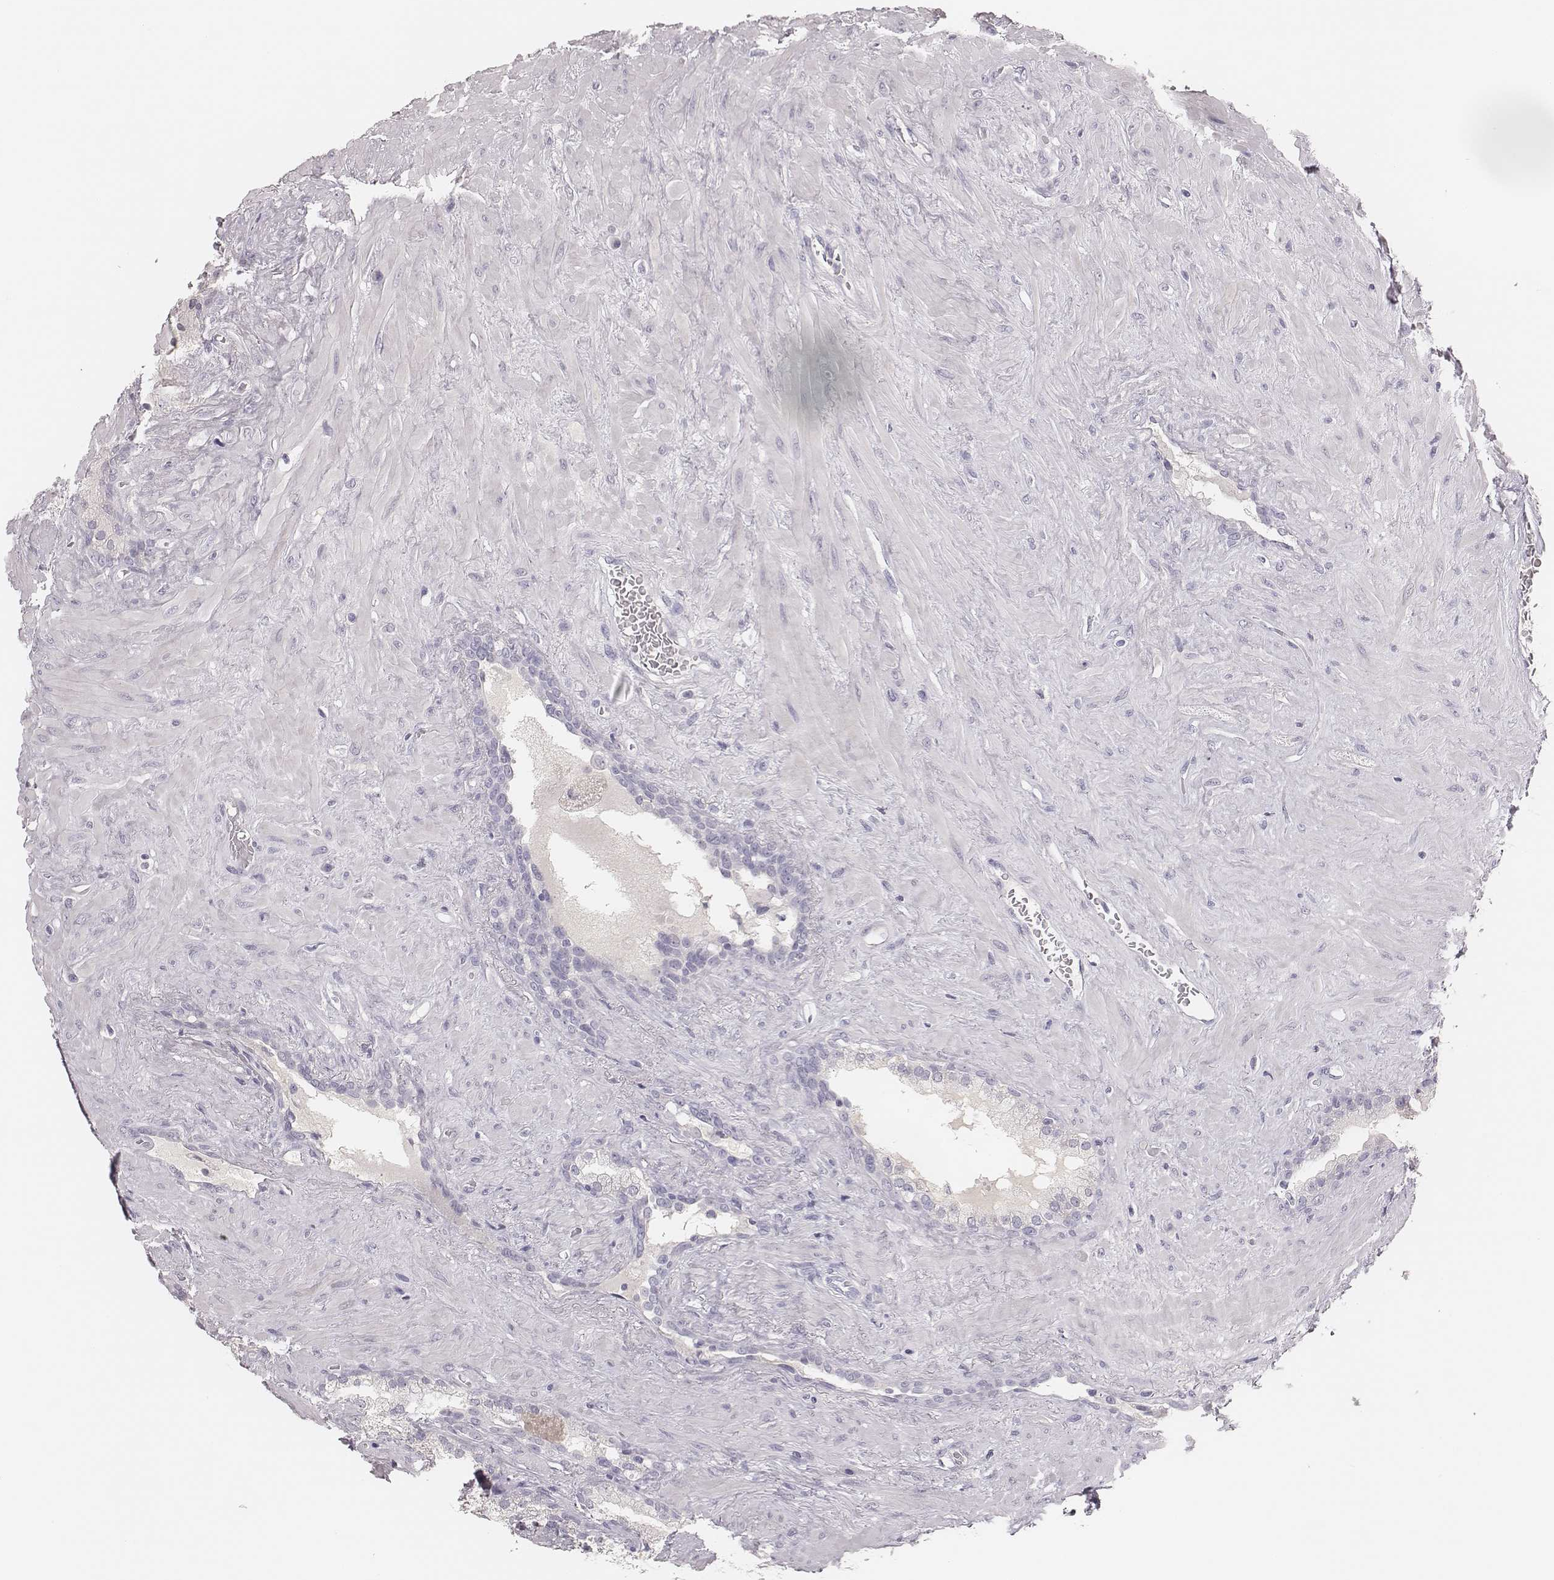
{"staining": {"intensity": "negative", "quantity": "none", "location": "none"}, "tissue": "prostate", "cell_type": "Glandular cells", "image_type": "normal", "snomed": [{"axis": "morphology", "description": "Normal tissue, NOS"}, {"axis": "topography", "description": "Prostate"}], "caption": "The micrograph shows no significant positivity in glandular cells of prostate. The staining is performed using DAB brown chromogen with nuclei counter-stained in using hematoxylin.", "gene": "MYH6", "patient": {"sex": "male", "age": 63}}